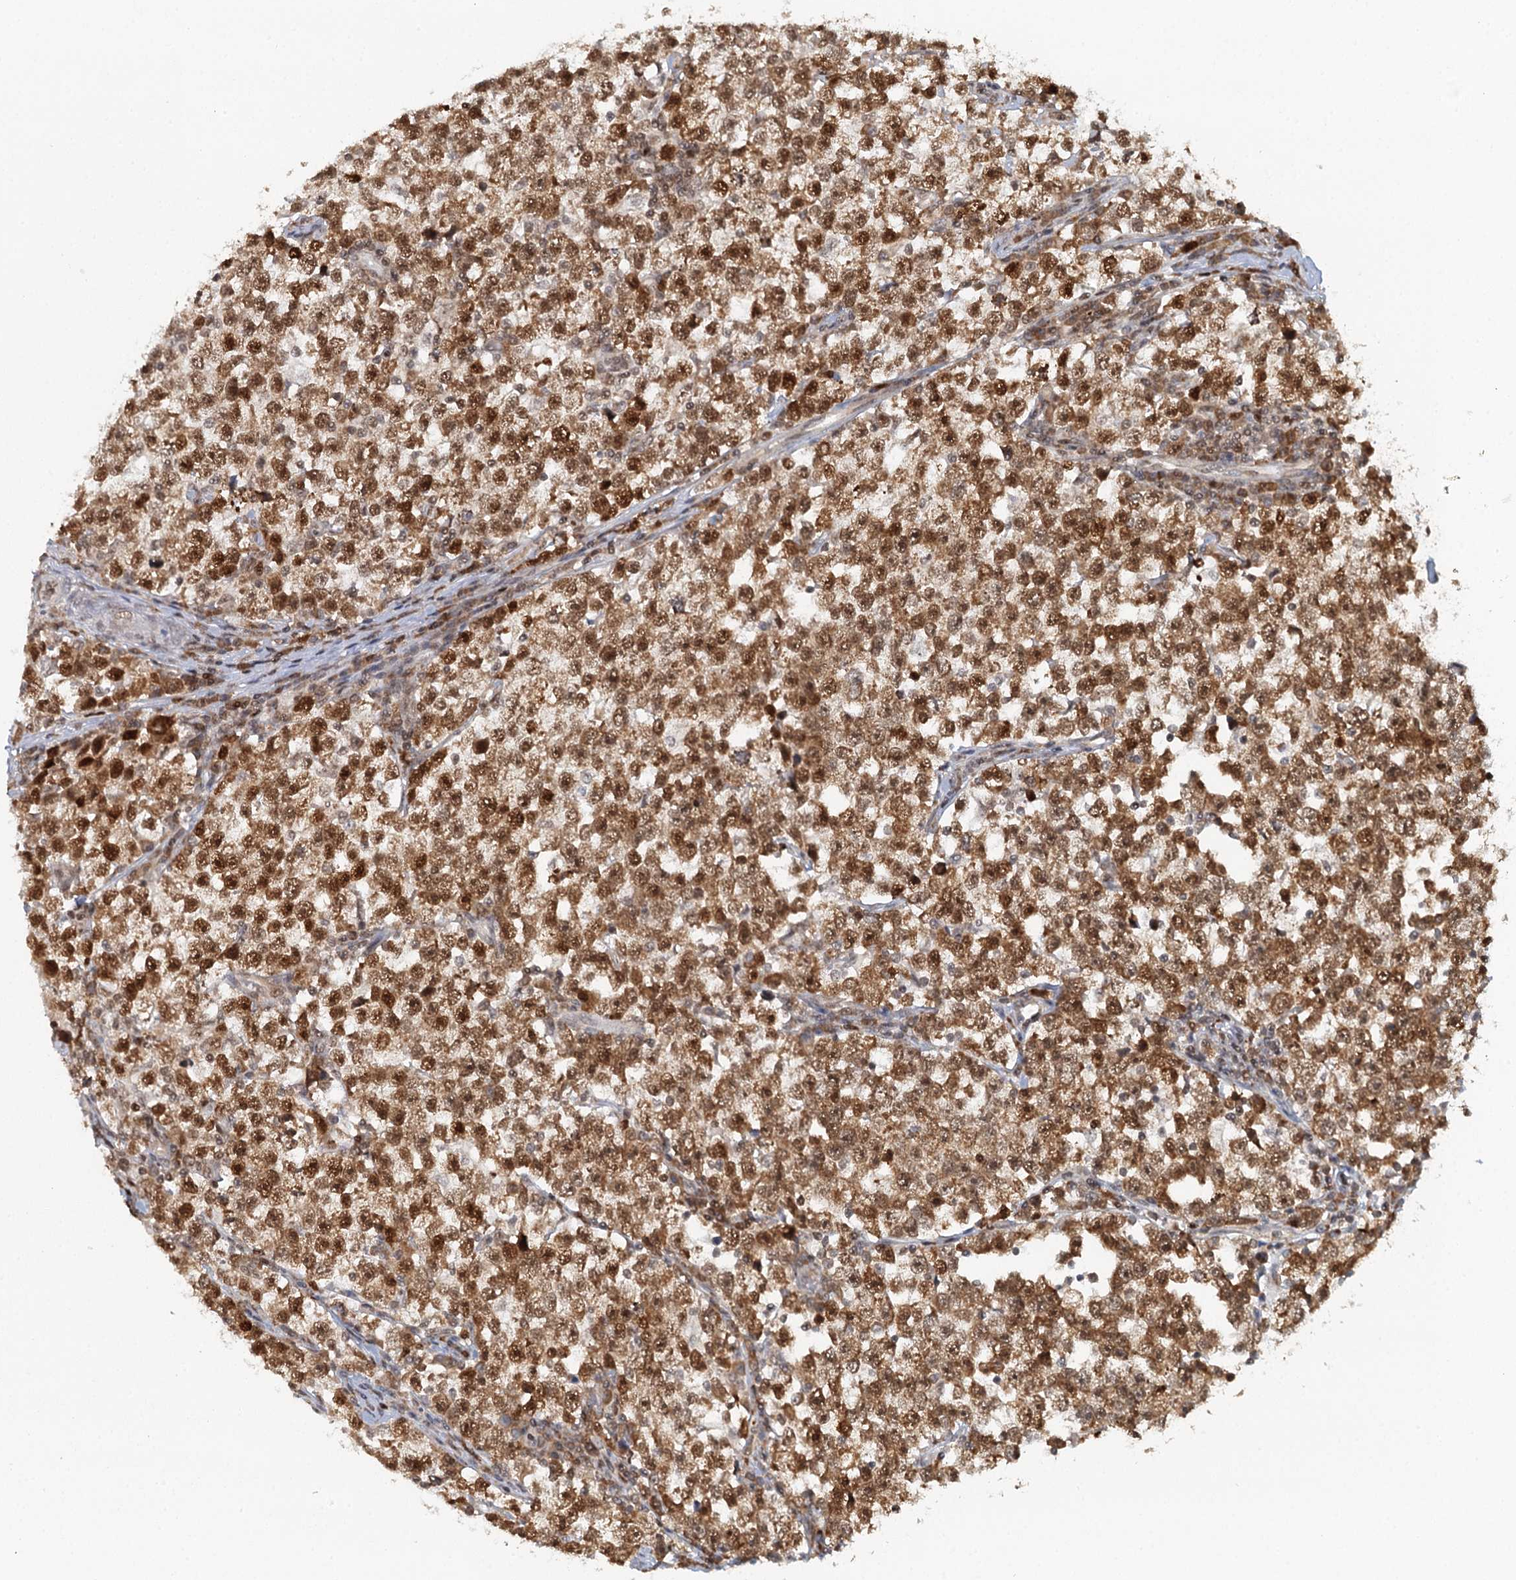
{"staining": {"intensity": "strong", "quantity": ">75%", "location": "nuclear"}, "tissue": "testis cancer", "cell_type": "Tumor cells", "image_type": "cancer", "snomed": [{"axis": "morphology", "description": "Normal tissue, NOS"}, {"axis": "morphology", "description": "Seminoma, NOS"}, {"axis": "topography", "description": "Testis"}], "caption": "High-power microscopy captured an immunohistochemistry photomicrograph of testis seminoma, revealing strong nuclear staining in approximately >75% of tumor cells. The staining was performed using DAB (3,3'-diaminobenzidine), with brown indicating positive protein expression. Nuclei are stained blue with hematoxylin.", "gene": "GPATCH11", "patient": {"sex": "male", "age": 43}}